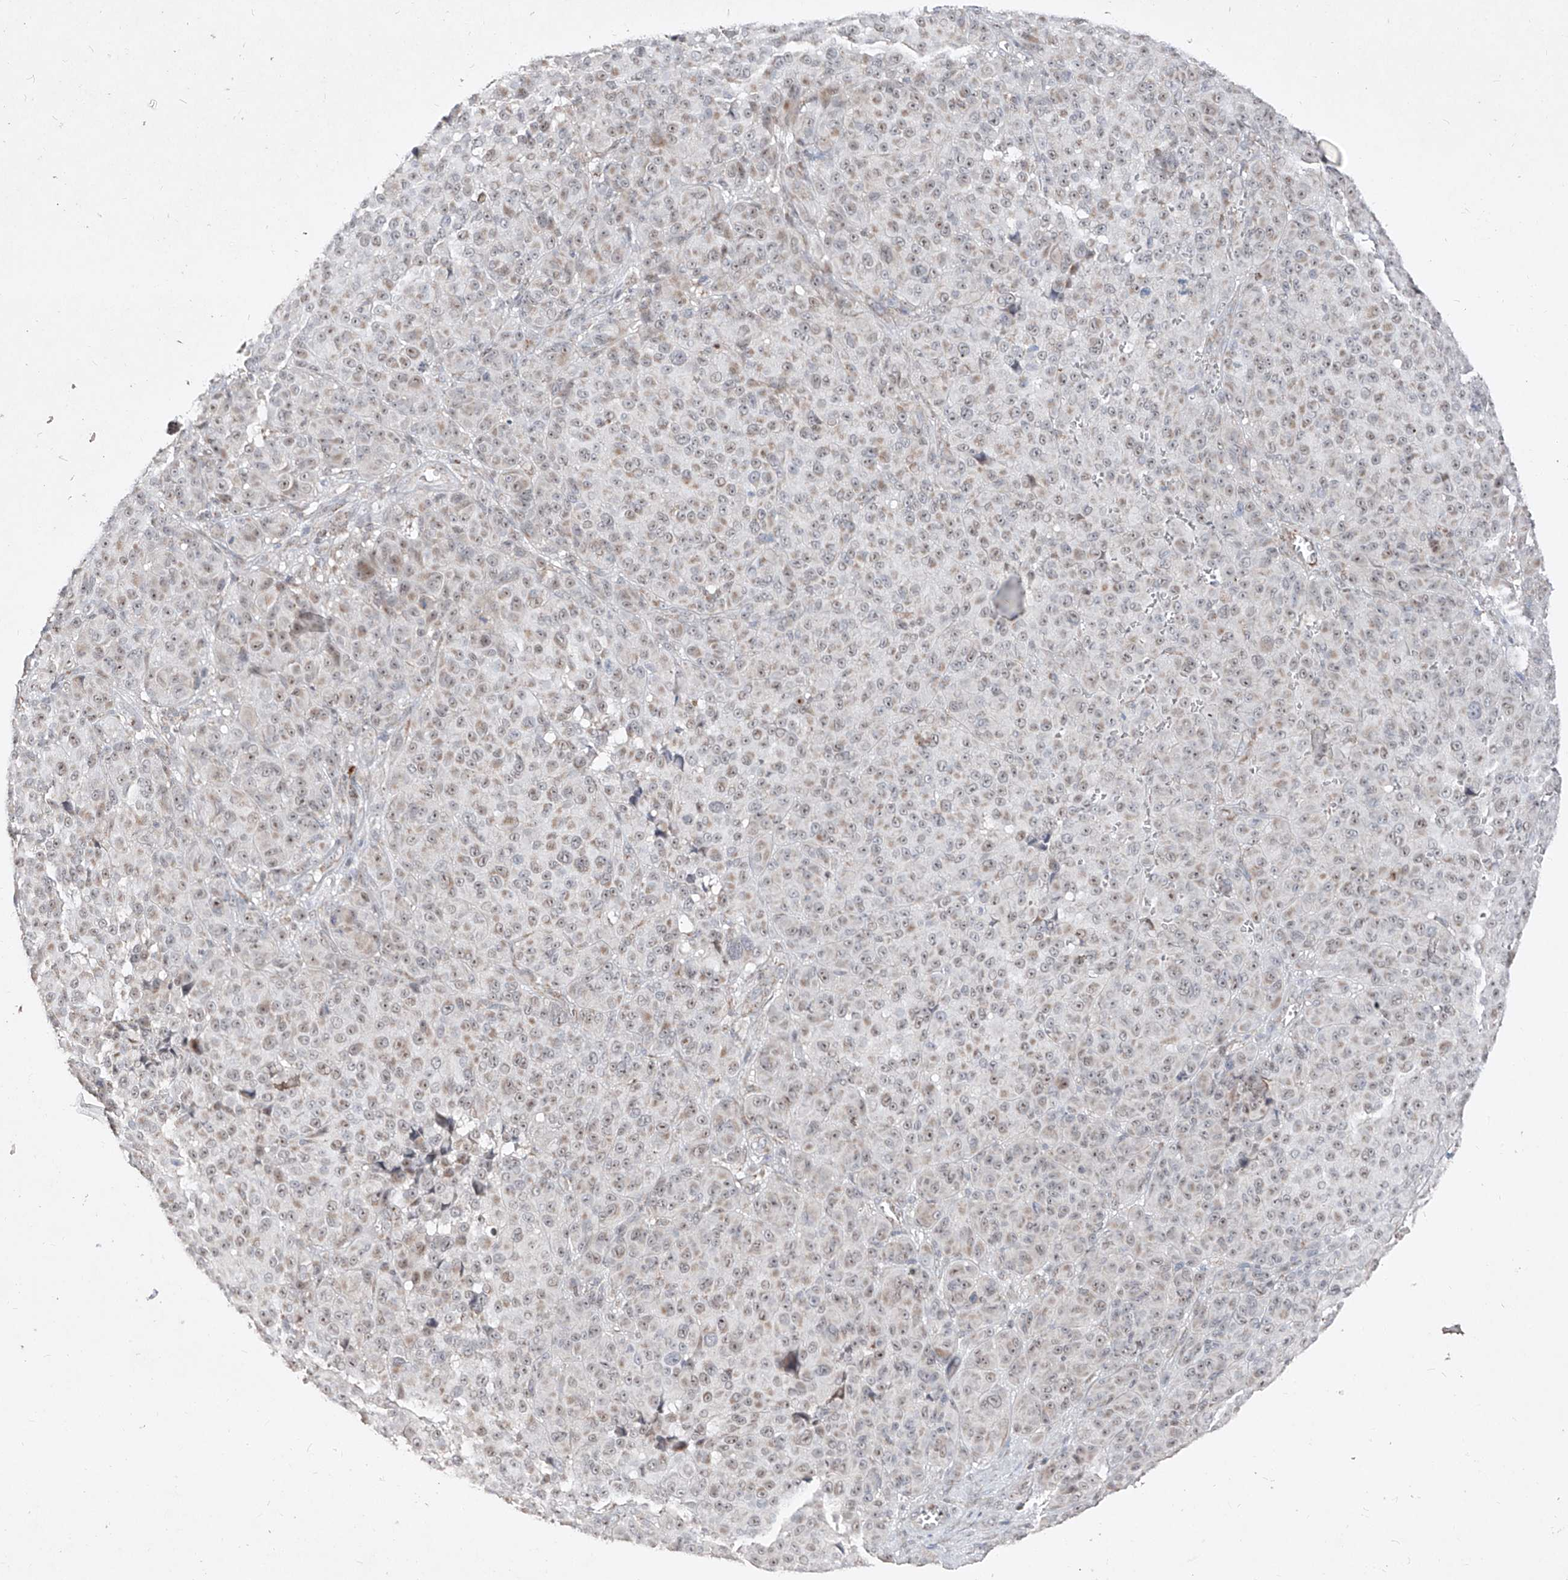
{"staining": {"intensity": "weak", "quantity": "<25%", "location": "nuclear"}, "tissue": "melanoma", "cell_type": "Tumor cells", "image_type": "cancer", "snomed": [{"axis": "morphology", "description": "Malignant melanoma, NOS"}, {"axis": "topography", "description": "Skin"}], "caption": "Immunohistochemistry of human melanoma exhibits no positivity in tumor cells.", "gene": "NDUFB3", "patient": {"sex": "male", "age": 73}}